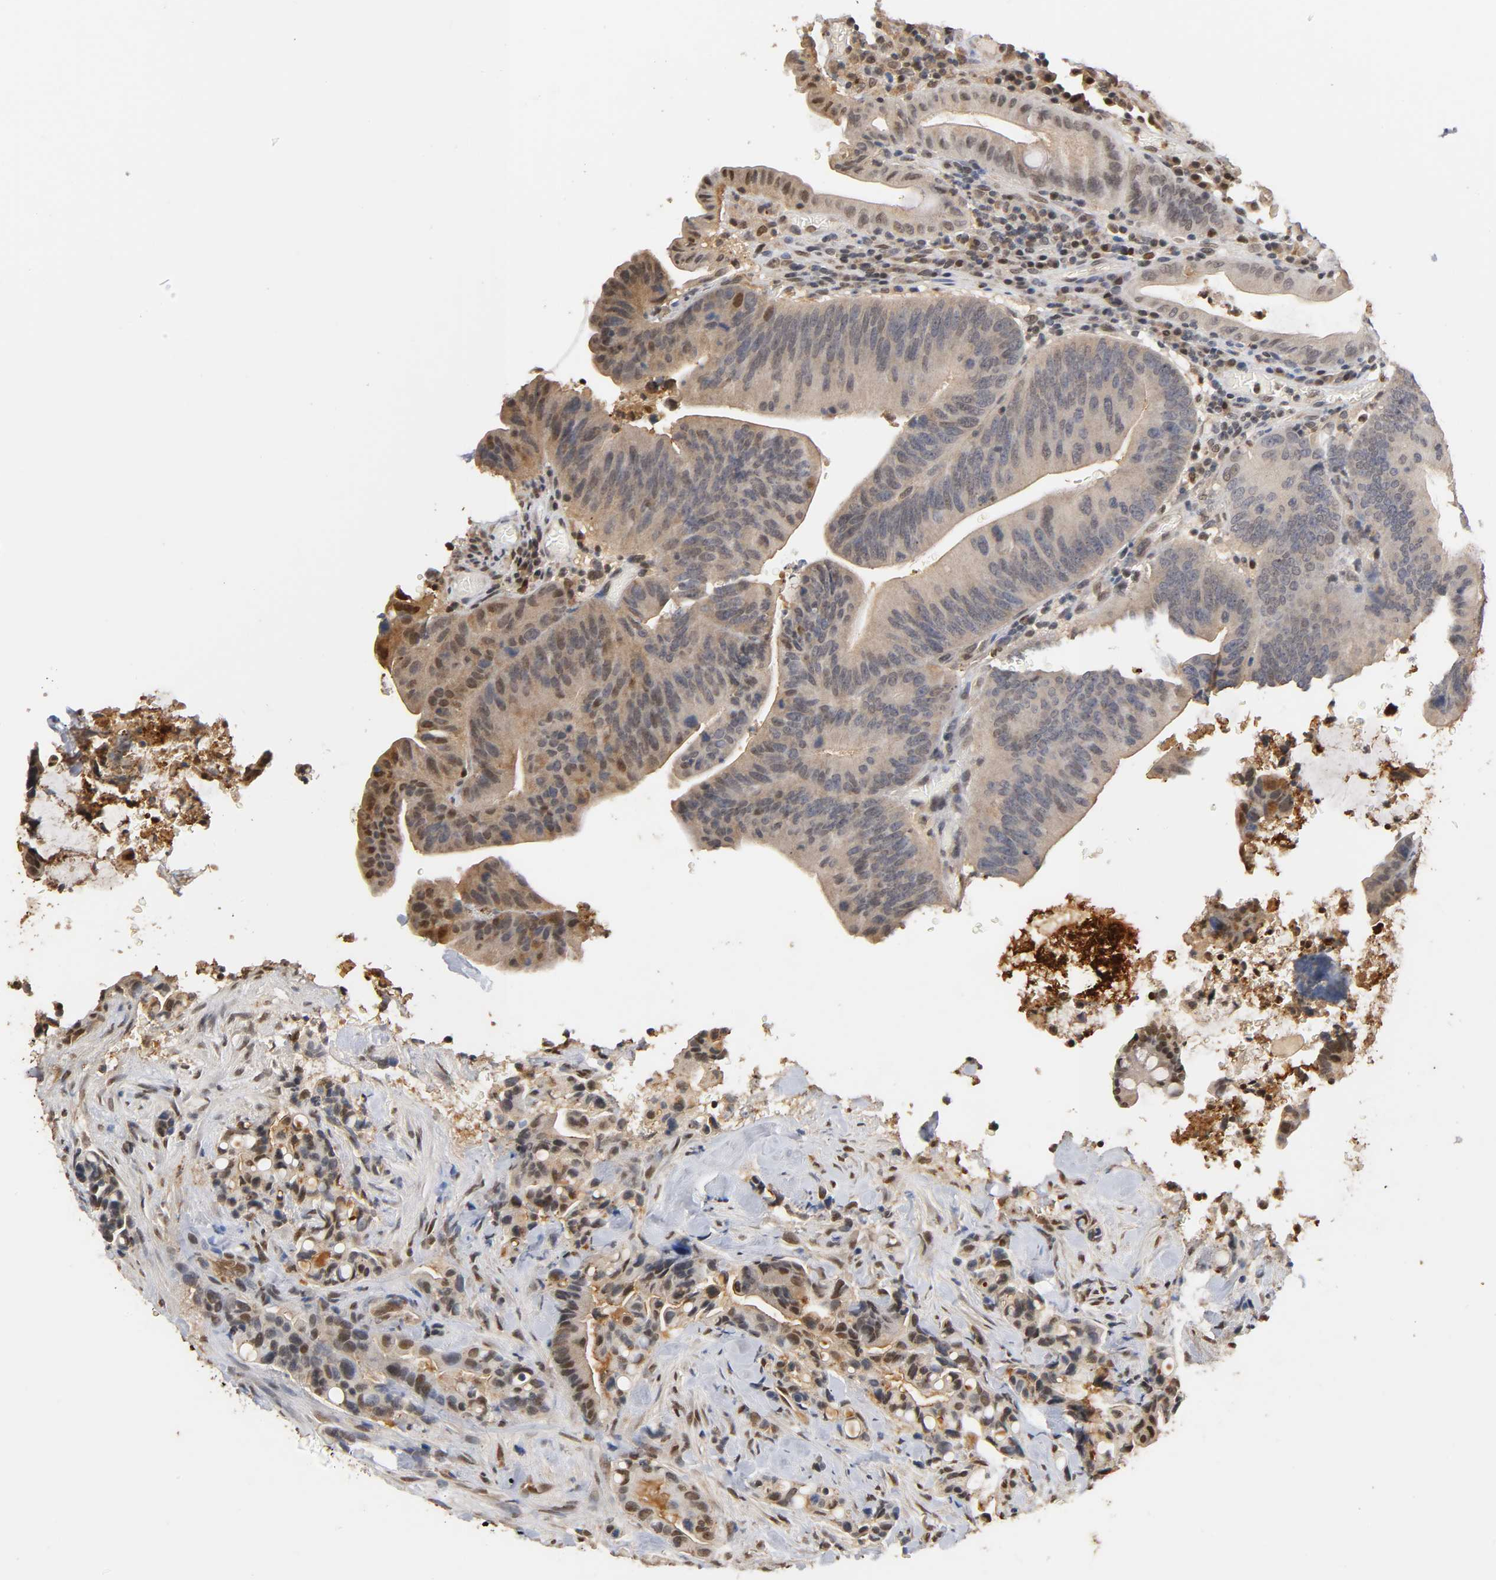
{"staining": {"intensity": "weak", "quantity": "25%-75%", "location": "nuclear"}, "tissue": "colorectal cancer", "cell_type": "Tumor cells", "image_type": "cancer", "snomed": [{"axis": "morphology", "description": "Normal tissue, NOS"}, {"axis": "morphology", "description": "Adenocarcinoma, NOS"}, {"axis": "topography", "description": "Colon"}], "caption": "Protein expression analysis of colorectal adenocarcinoma displays weak nuclear expression in approximately 25%-75% of tumor cells. (IHC, brightfield microscopy, high magnification).", "gene": "UBC", "patient": {"sex": "male", "age": 82}}